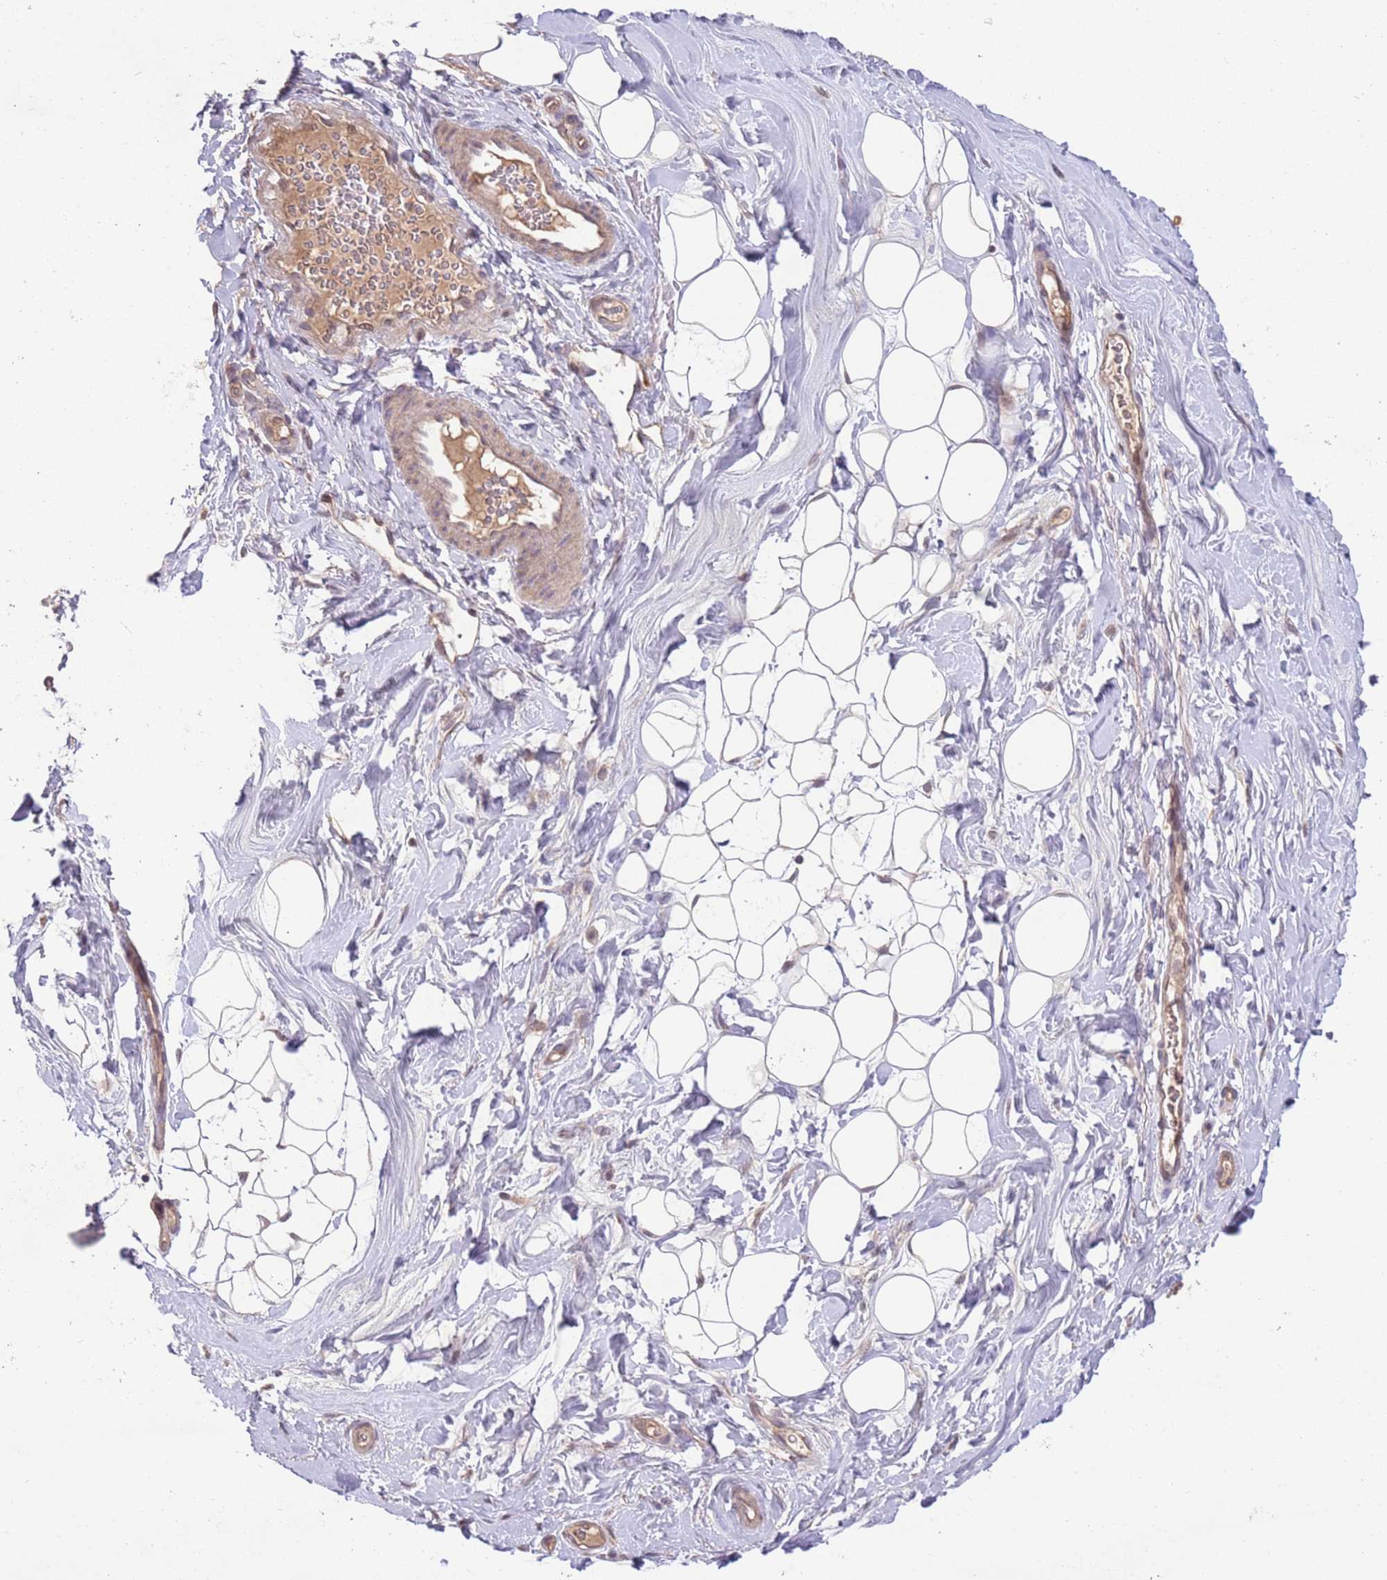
{"staining": {"intensity": "weak", "quantity": "<25%", "location": "cytoplasmic/membranous"}, "tissue": "adipose tissue", "cell_type": "Adipocytes", "image_type": "normal", "snomed": [{"axis": "morphology", "description": "Normal tissue, NOS"}, {"axis": "topography", "description": "Breast"}], "caption": "A micrograph of human adipose tissue is negative for staining in adipocytes. The staining was performed using DAB to visualize the protein expression in brown, while the nuclei were stained in blue with hematoxylin (Magnification: 20x).", "gene": "MEI1", "patient": {"sex": "female", "age": 26}}